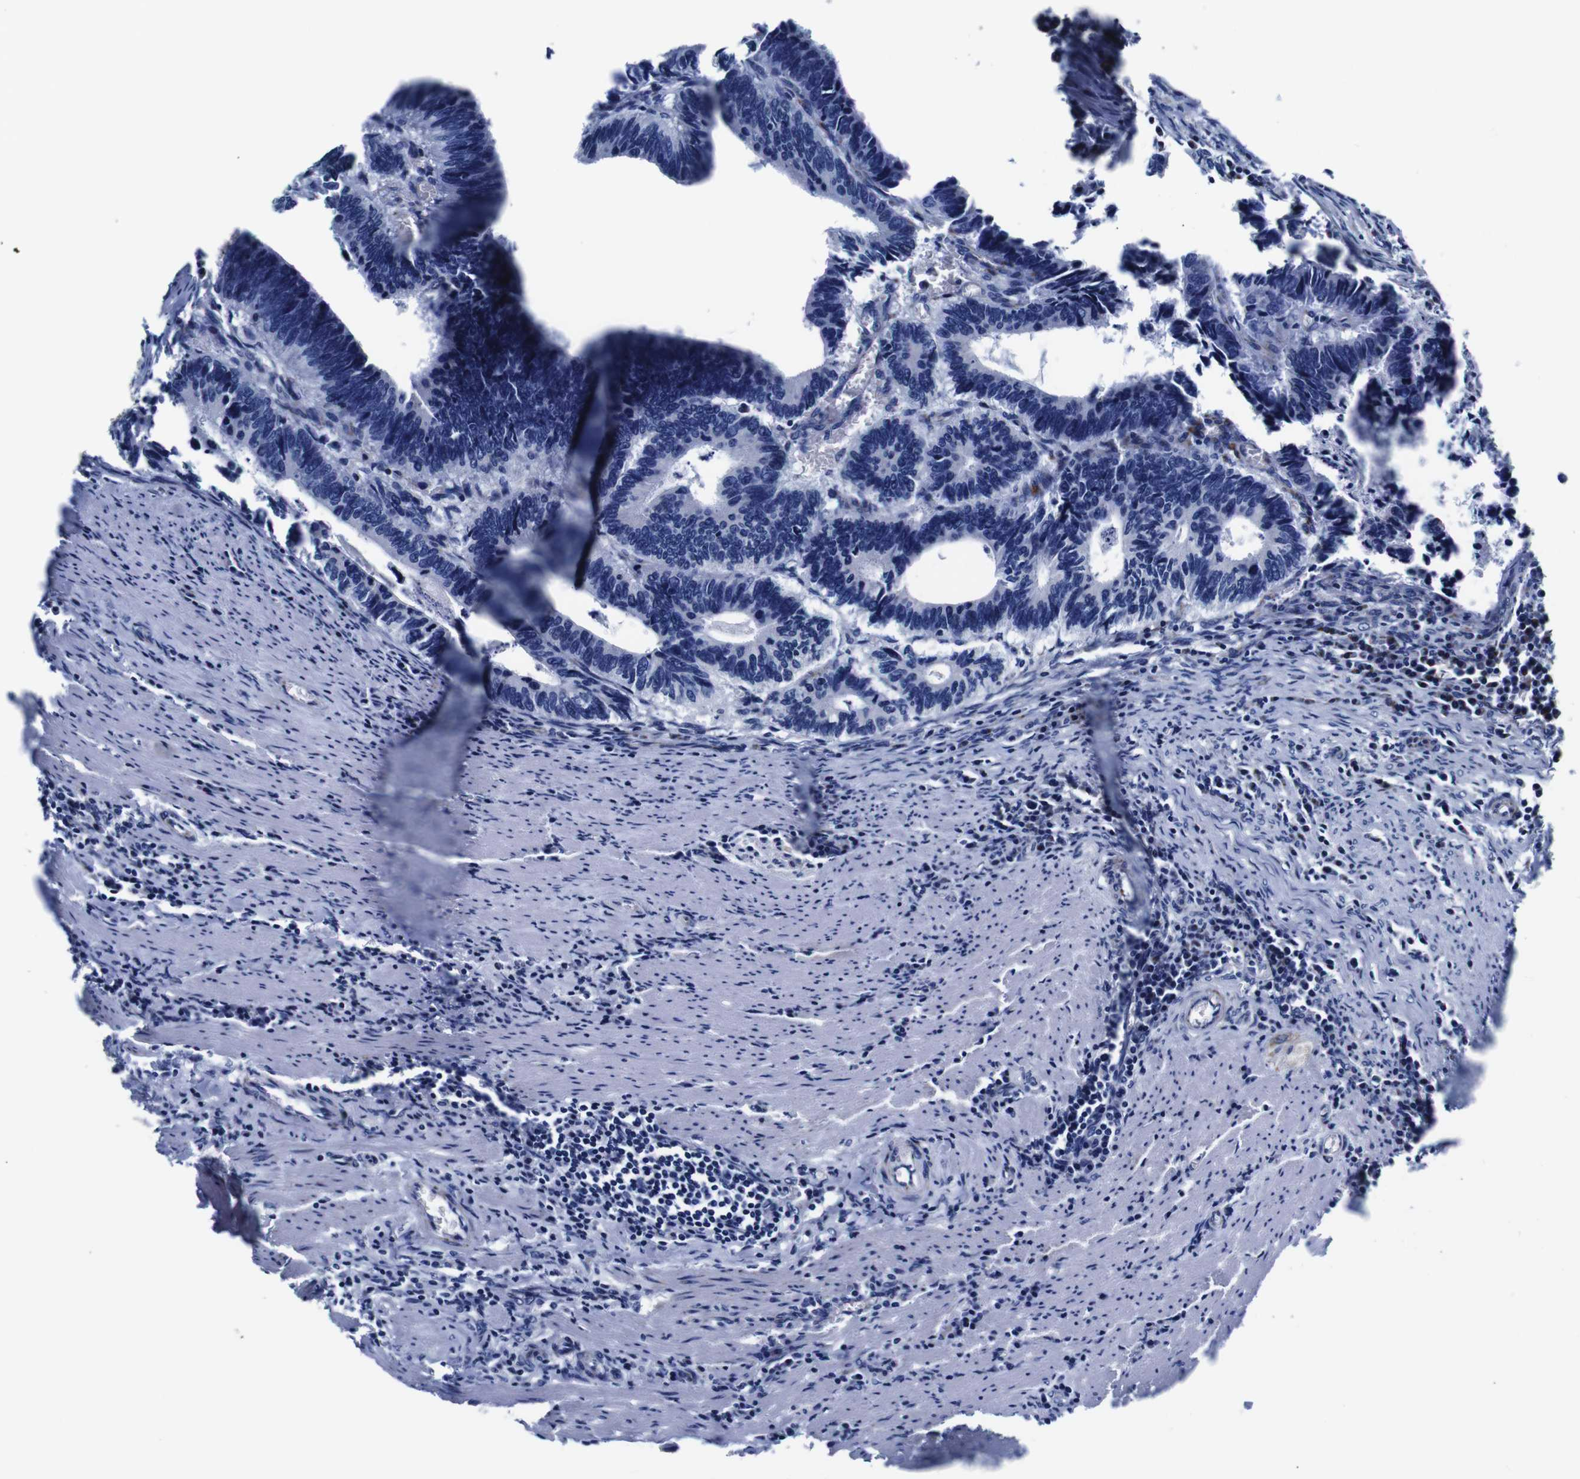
{"staining": {"intensity": "negative", "quantity": "none", "location": "none"}, "tissue": "colorectal cancer", "cell_type": "Tumor cells", "image_type": "cancer", "snomed": [{"axis": "morphology", "description": "Adenocarcinoma, NOS"}, {"axis": "topography", "description": "Colon"}], "caption": "A micrograph of human colorectal cancer (adenocarcinoma) is negative for staining in tumor cells.", "gene": "FKBP9", "patient": {"sex": "male", "age": 72}}